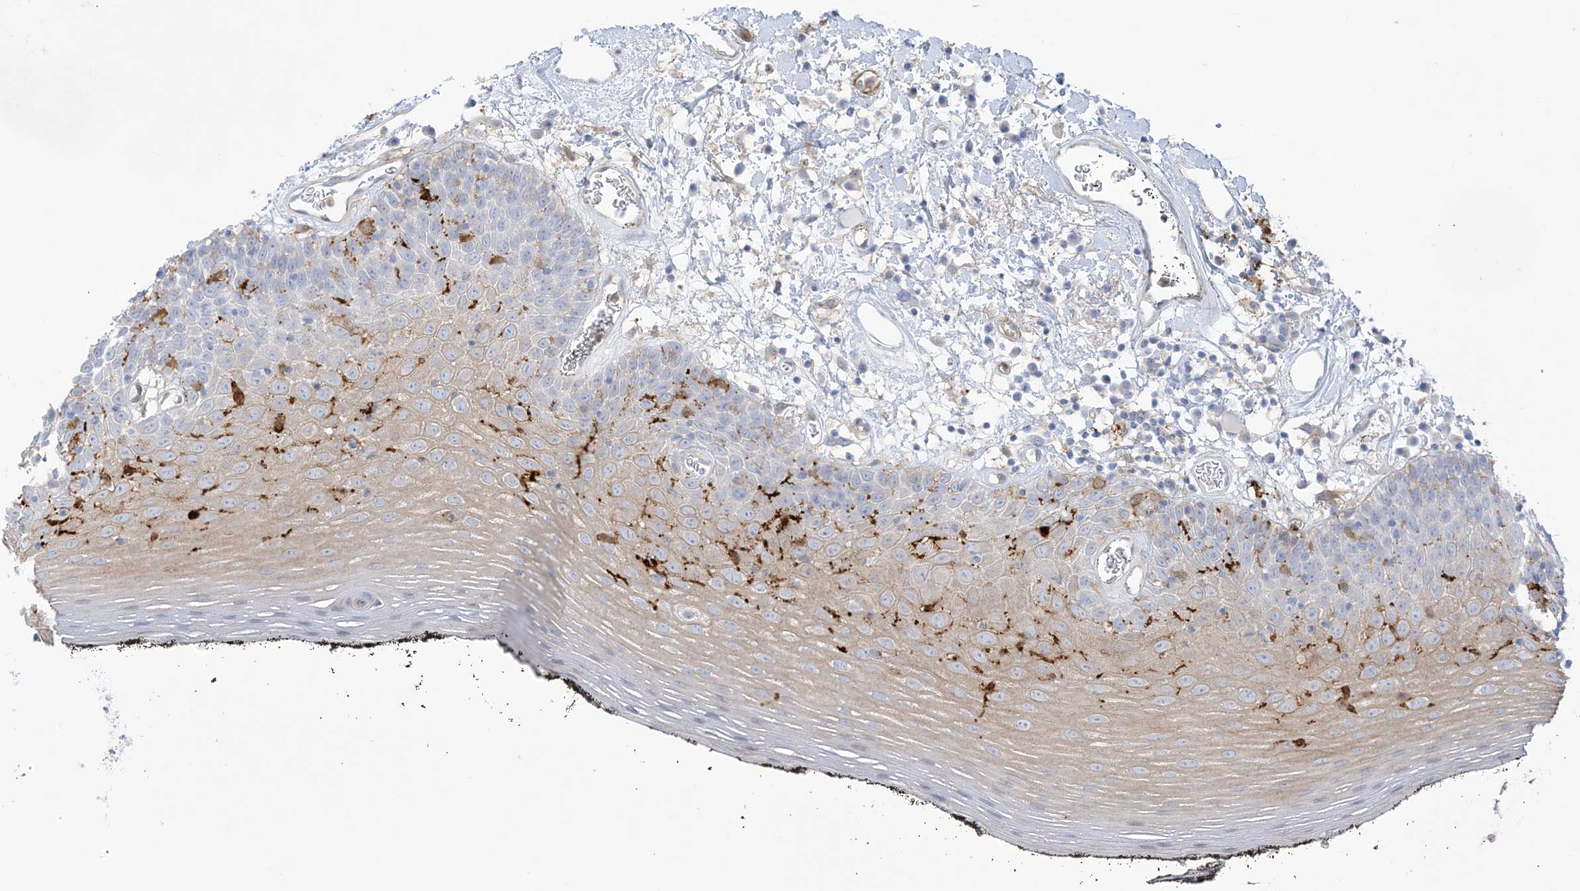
{"staining": {"intensity": "weak", "quantity": "<25%", "location": "cytoplasmic/membranous"}, "tissue": "oral mucosa", "cell_type": "Squamous epithelial cells", "image_type": "normal", "snomed": [{"axis": "morphology", "description": "Normal tissue, NOS"}, {"axis": "topography", "description": "Oral tissue"}], "caption": "This histopathology image is of benign oral mucosa stained with IHC to label a protein in brown with the nuclei are counter-stained blue. There is no staining in squamous epithelial cells.", "gene": "ICMT", "patient": {"sex": "male", "age": 74}}